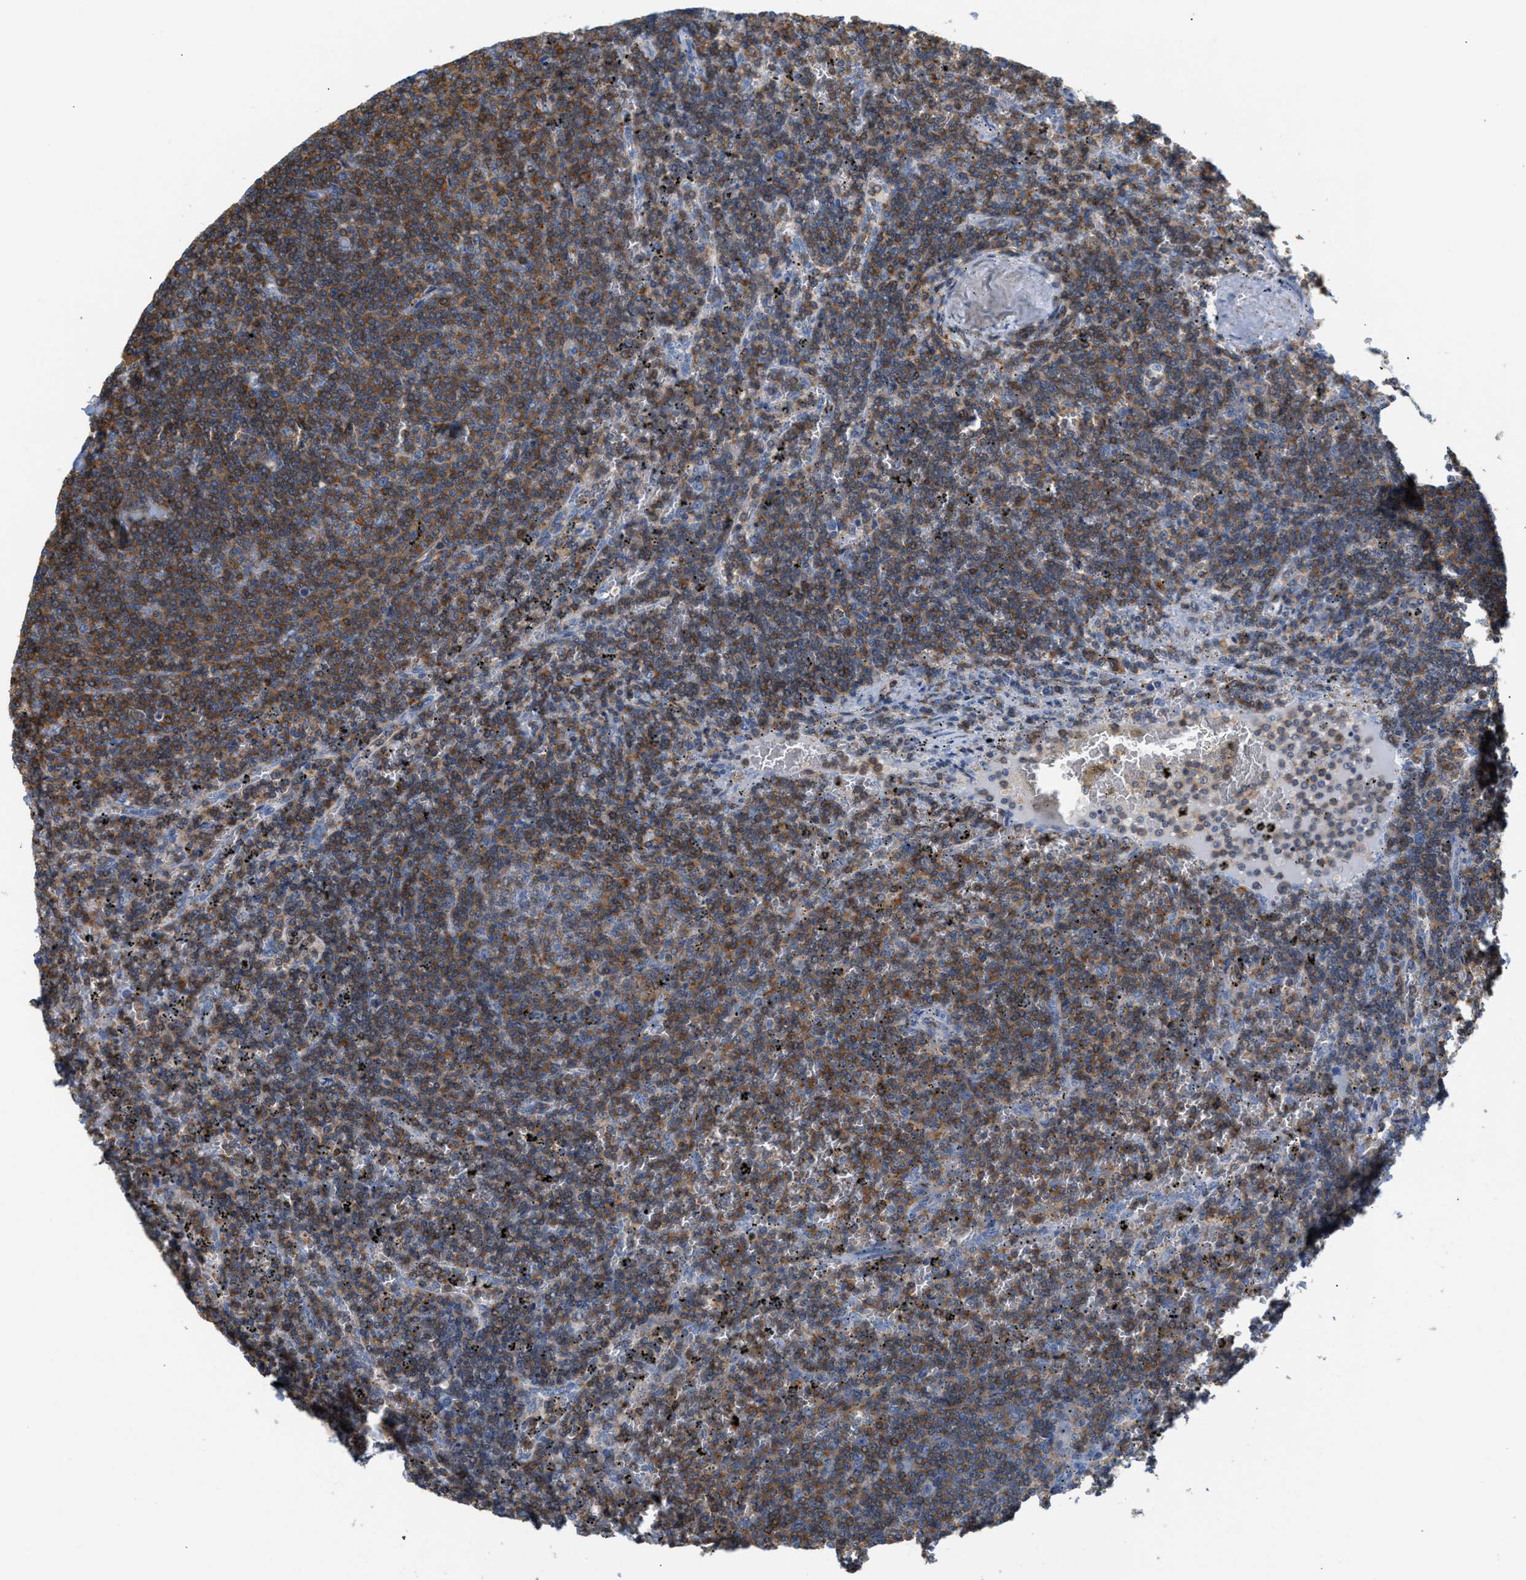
{"staining": {"intensity": "moderate", "quantity": "25%-75%", "location": "cytoplasmic/membranous"}, "tissue": "lymphoma", "cell_type": "Tumor cells", "image_type": "cancer", "snomed": [{"axis": "morphology", "description": "Malignant lymphoma, non-Hodgkin's type, Low grade"}, {"axis": "topography", "description": "Spleen"}], "caption": "Human low-grade malignant lymphoma, non-Hodgkin's type stained for a protein (brown) displays moderate cytoplasmic/membranous positive positivity in about 25%-75% of tumor cells.", "gene": "IL16", "patient": {"sex": "female", "age": 50}}